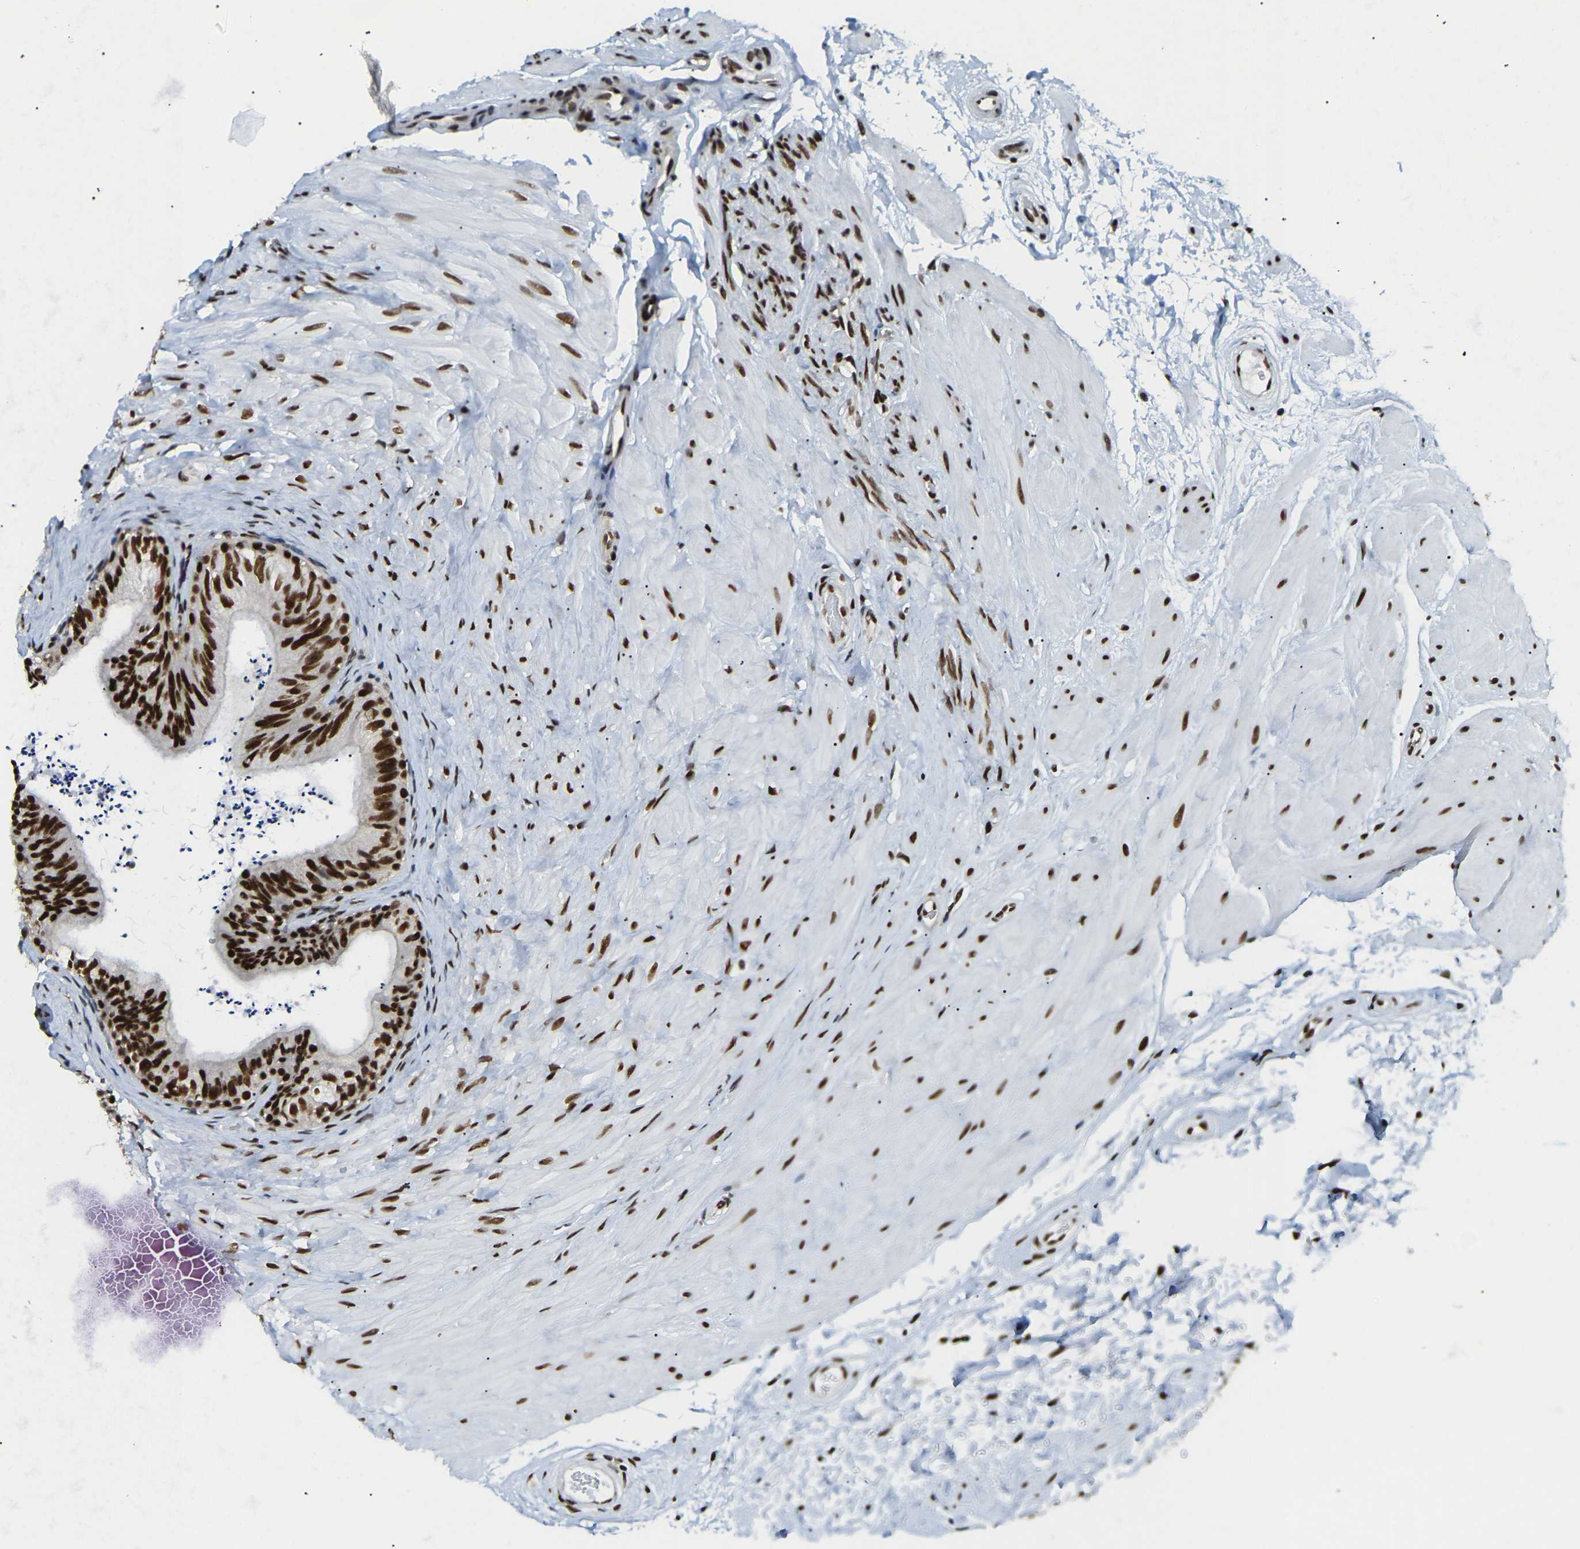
{"staining": {"intensity": "strong", "quantity": ">75%", "location": "nuclear"}, "tissue": "epididymis", "cell_type": "Glandular cells", "image_type": "normal", "snomed": [{"axis": "morphology", "description": "Normal tissue, NOS"}, {"axis": "topography", "description": "Epididymis"}], "caption": "An immunohistochemistry image of benign tissue is shown. Protein staining in brown highlights strong nuclear positivity in epididymis within glandular cells.", "gene": "NUMA1", "patient": {"sex": "male", "age": 56}}